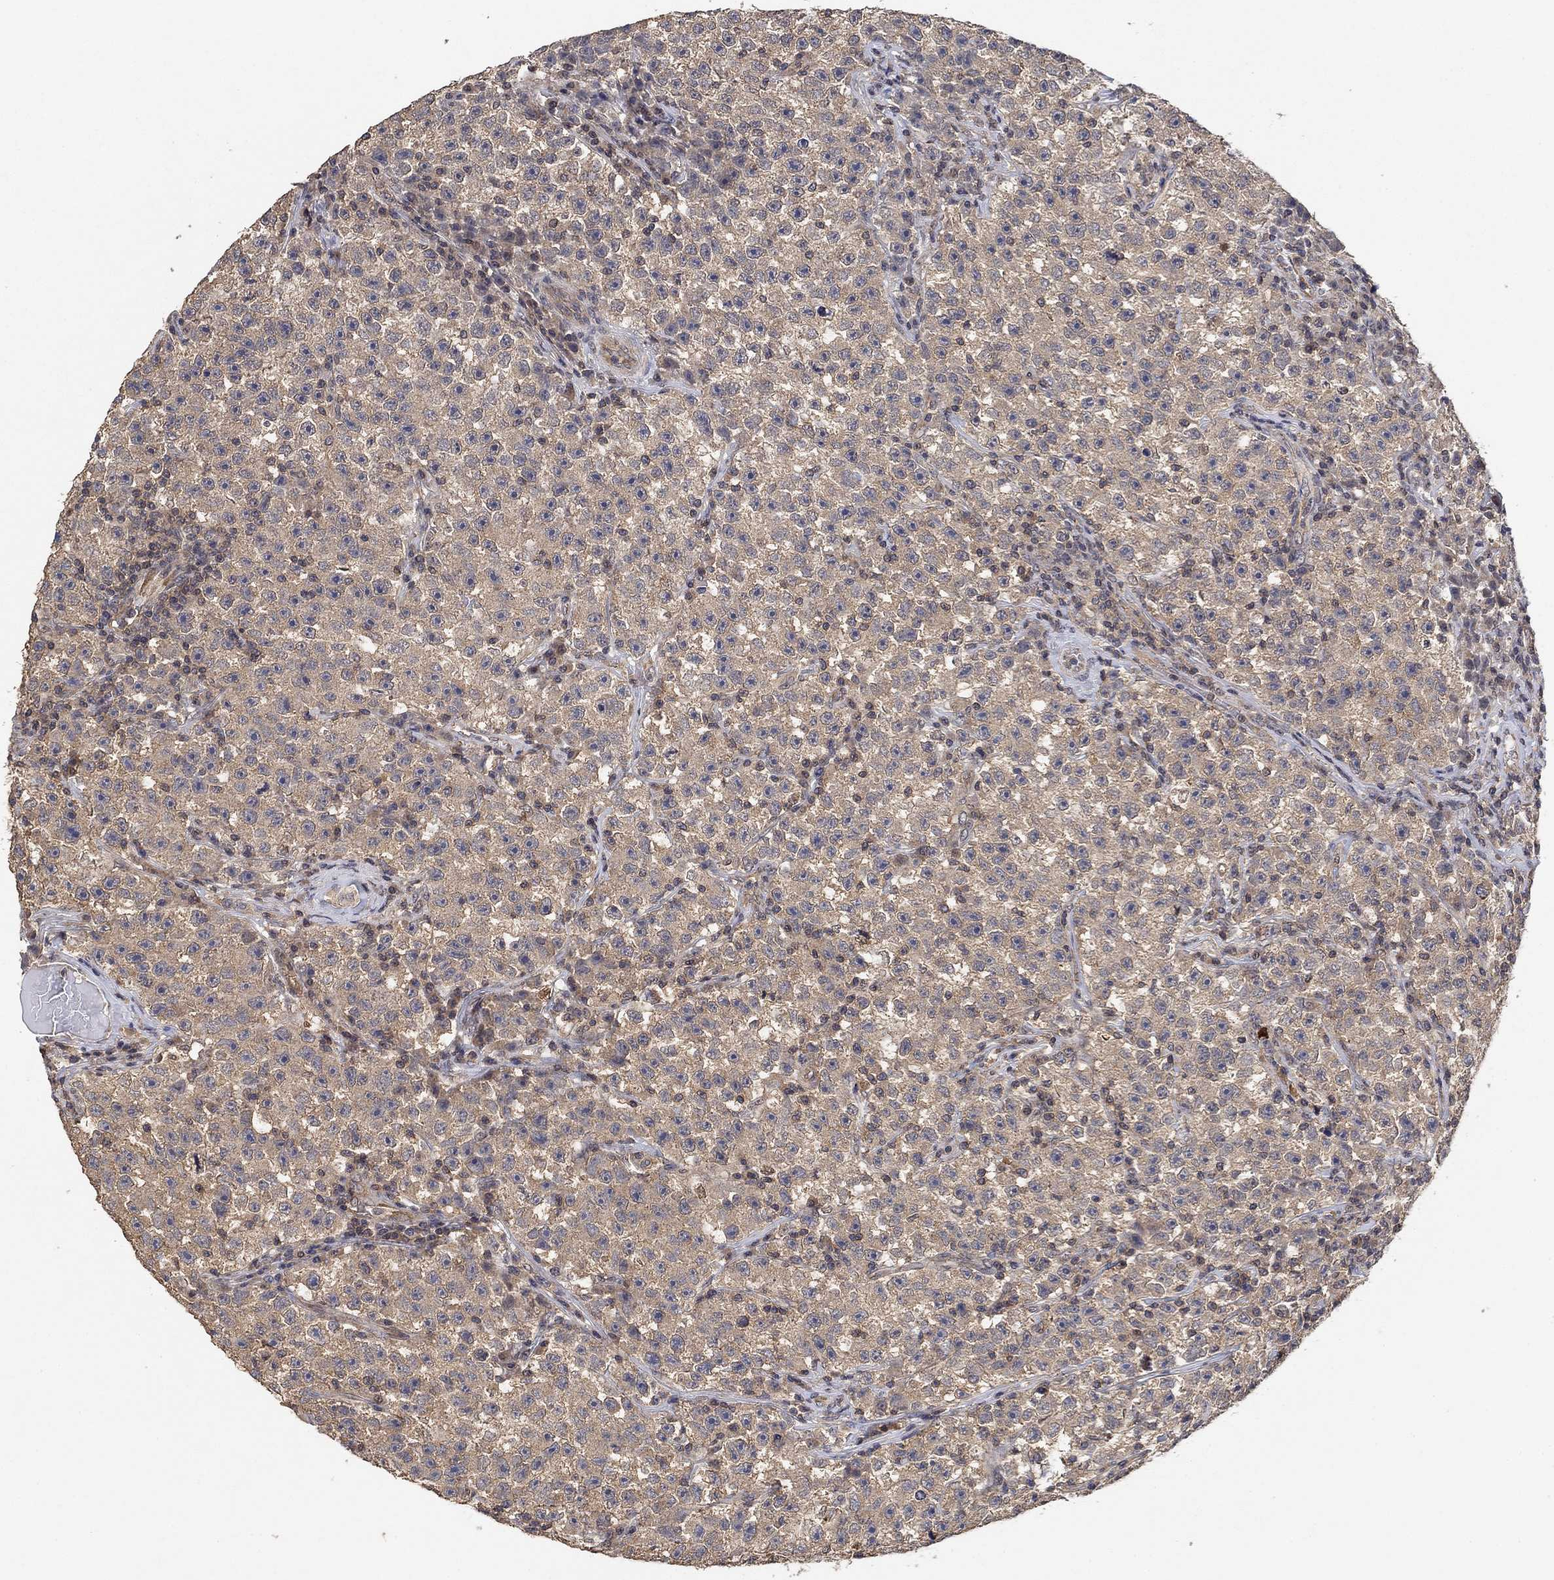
{"staining": {"intensity": "weak", "quantity": "25%-75%", "location": "cytoplasmic/membranous"}, "tissue": "testis cancer", "cell_type": "Tumor cells", "image_type": "cancer", "snomed": [{"axis": "morphology", "description": "Seminoma, NOS"}, {"axis": "topography", "description": "Testis"}], "caption": "Immunohistochemistry (DAB (3,3'-diaminobenzidine)) staining of testis cancer (seminoma) displays weak cytoplasmic/membranous protein expression in about 25%-75% of tumor cells.", "gene": "CCDC43", "patient": {"sex": "male", "age": 22}}